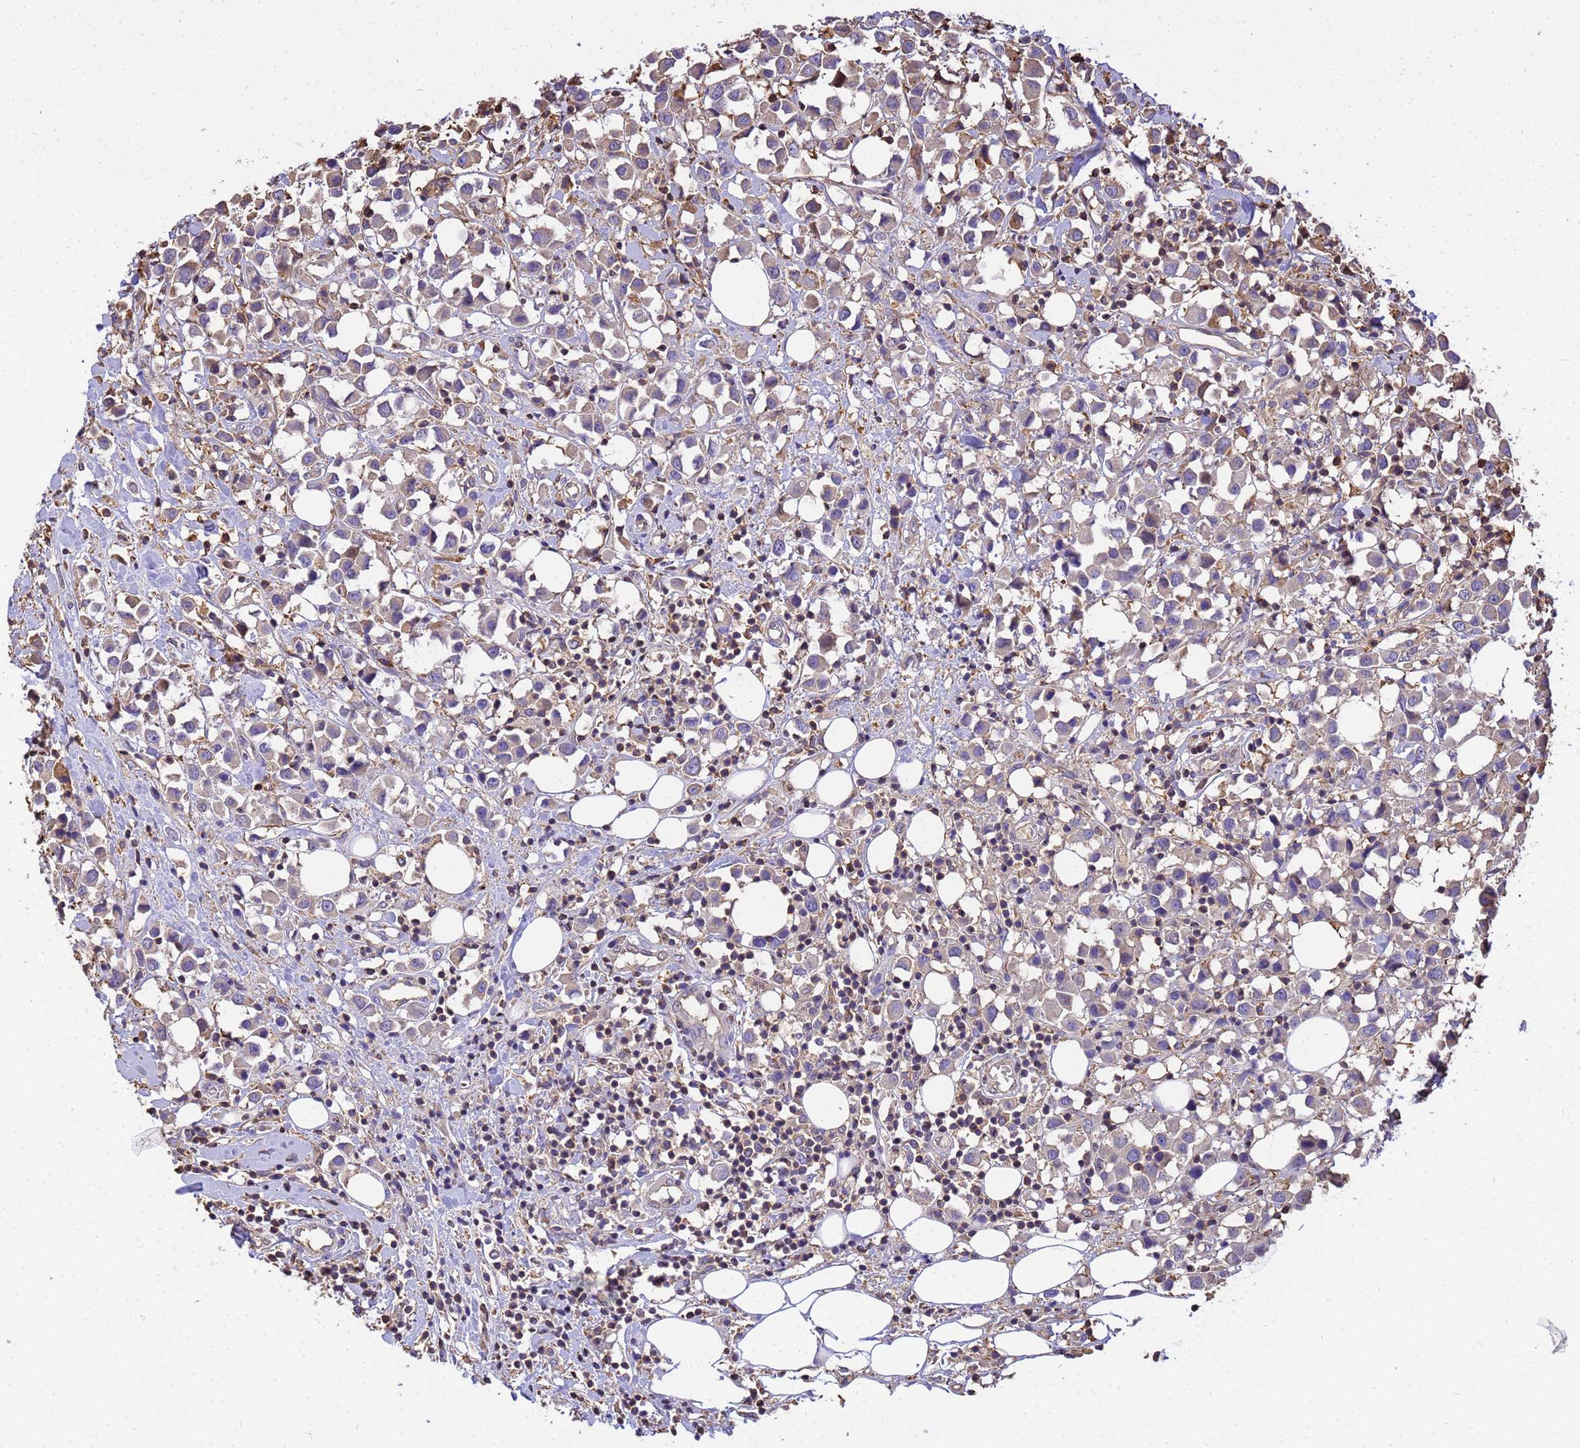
{"staining": {"intensity": "weak", "quantity": "25%-75%", "location": "cytoplasmic/membranous"}, "tissue": "breast cancer", "cell_type": "Tumor cells", "image_type": "cancer", "snomed": [{"axis": "morphology", "description": "Duct carcinoma"}, {"axis": "topography", "description": "Breast"}], "caption": "This photomicrograph demonstrates intraductal carcinoma (breast) stained with immunohistochemistry to label a protein in brown. The cytoplasmic/membranous of tumor cells show weak positivity for the protein. Nuclei are counter-stained blue.", "gene": "WDR64", "patient": {"sex": "female", "age": 61}}